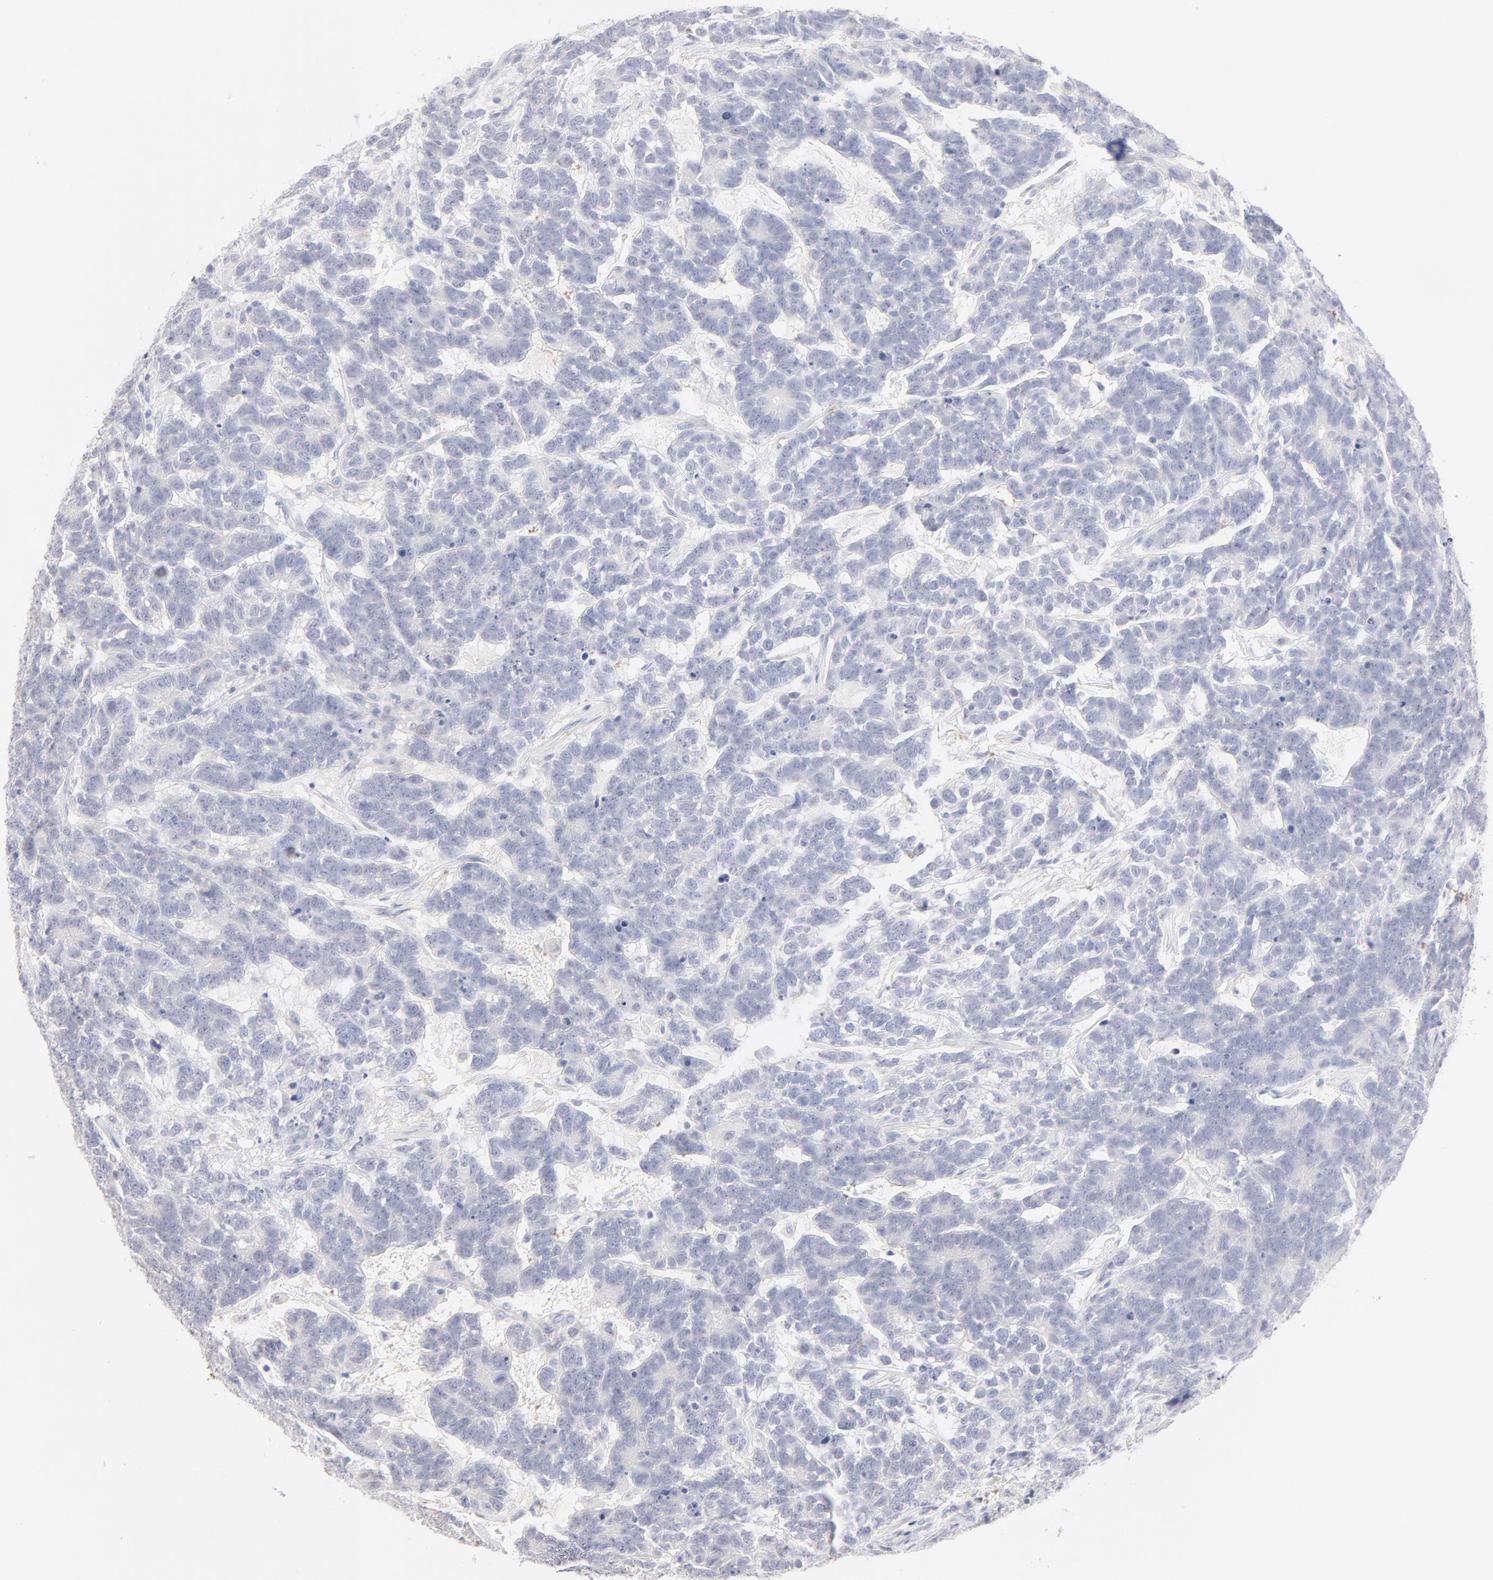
{"staining": {"intensity": "negative", "quantity": "none", "location": "none"}, "tissue": "testis cancer", "cell_type": "Tumor cells", "image_type": "cancer", "snomed": [{"axis": "morphology", "description": "Carcinoma, Embryonal, NOS"}, {"axis": "topography", "description": "Testis"}], "caption": "Immunohistochemistry (IHC) image of human testis embryonal carcinoma stained for a protein (brown), which reveals no staining in tumor cells.", "gene": "ONECUT1", "patient": {"sex": "male", "age": 26}}